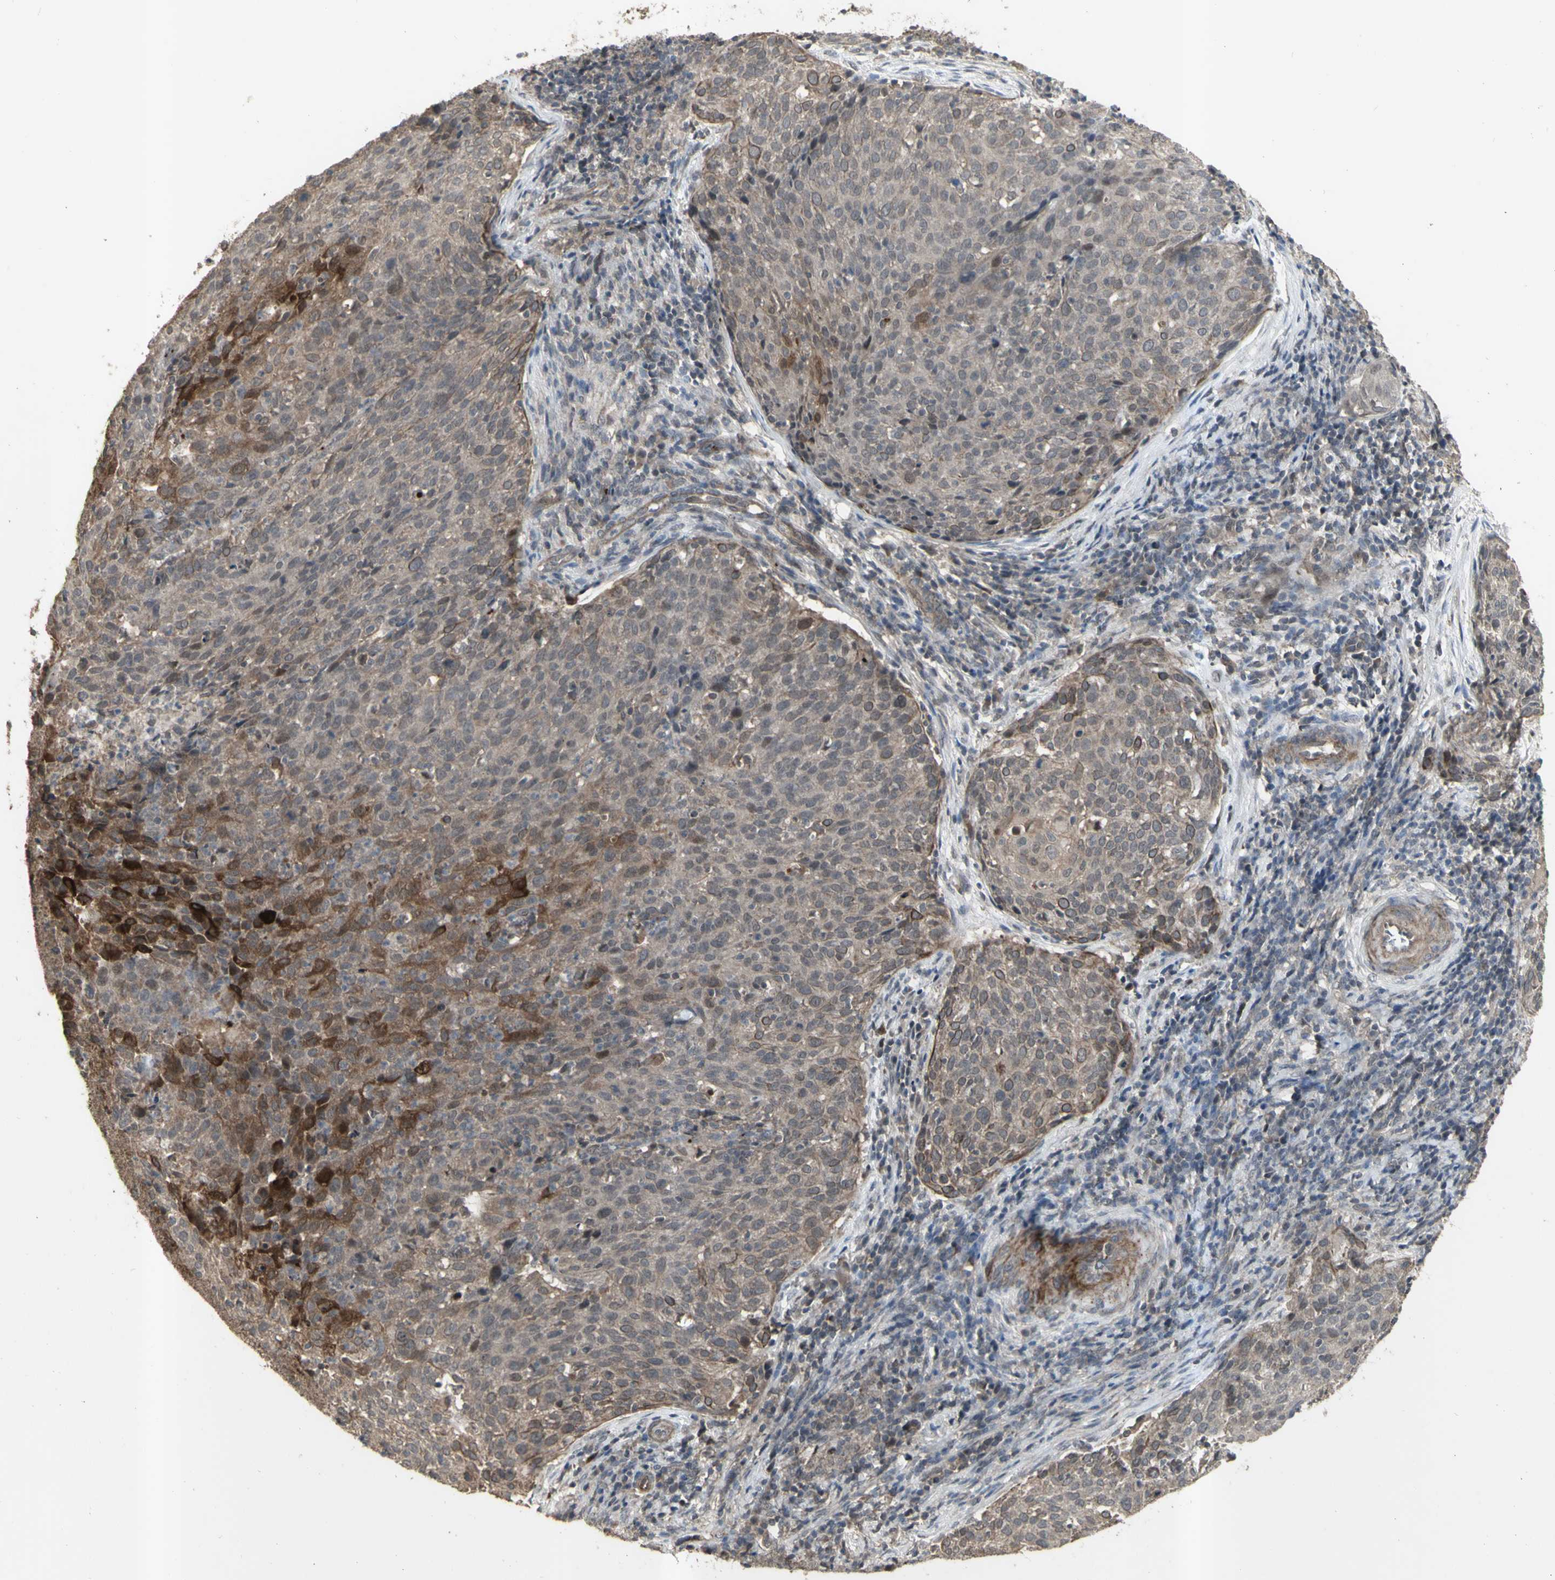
{"staining": {"intensity": "strong", "quantity": "<25%", "location": "cytoplasmic/membranous"}, "tissue": "cervical cancer", "cell_type": "Tumor cells", "image_type": "cancer", "snomed": [{"axis": "morphology", "description": "Squamous cell carcinoma, NOS"}, {"axis": "topography", "description": "Cervix"}], "caption": "The image displays a brown stain indicating the presence of a protein in the cytoplasmic/membranous of tumor cells in cervical cancer.", "gene": "ALOX12", "patient": {"sex": "female", "age": 38}}